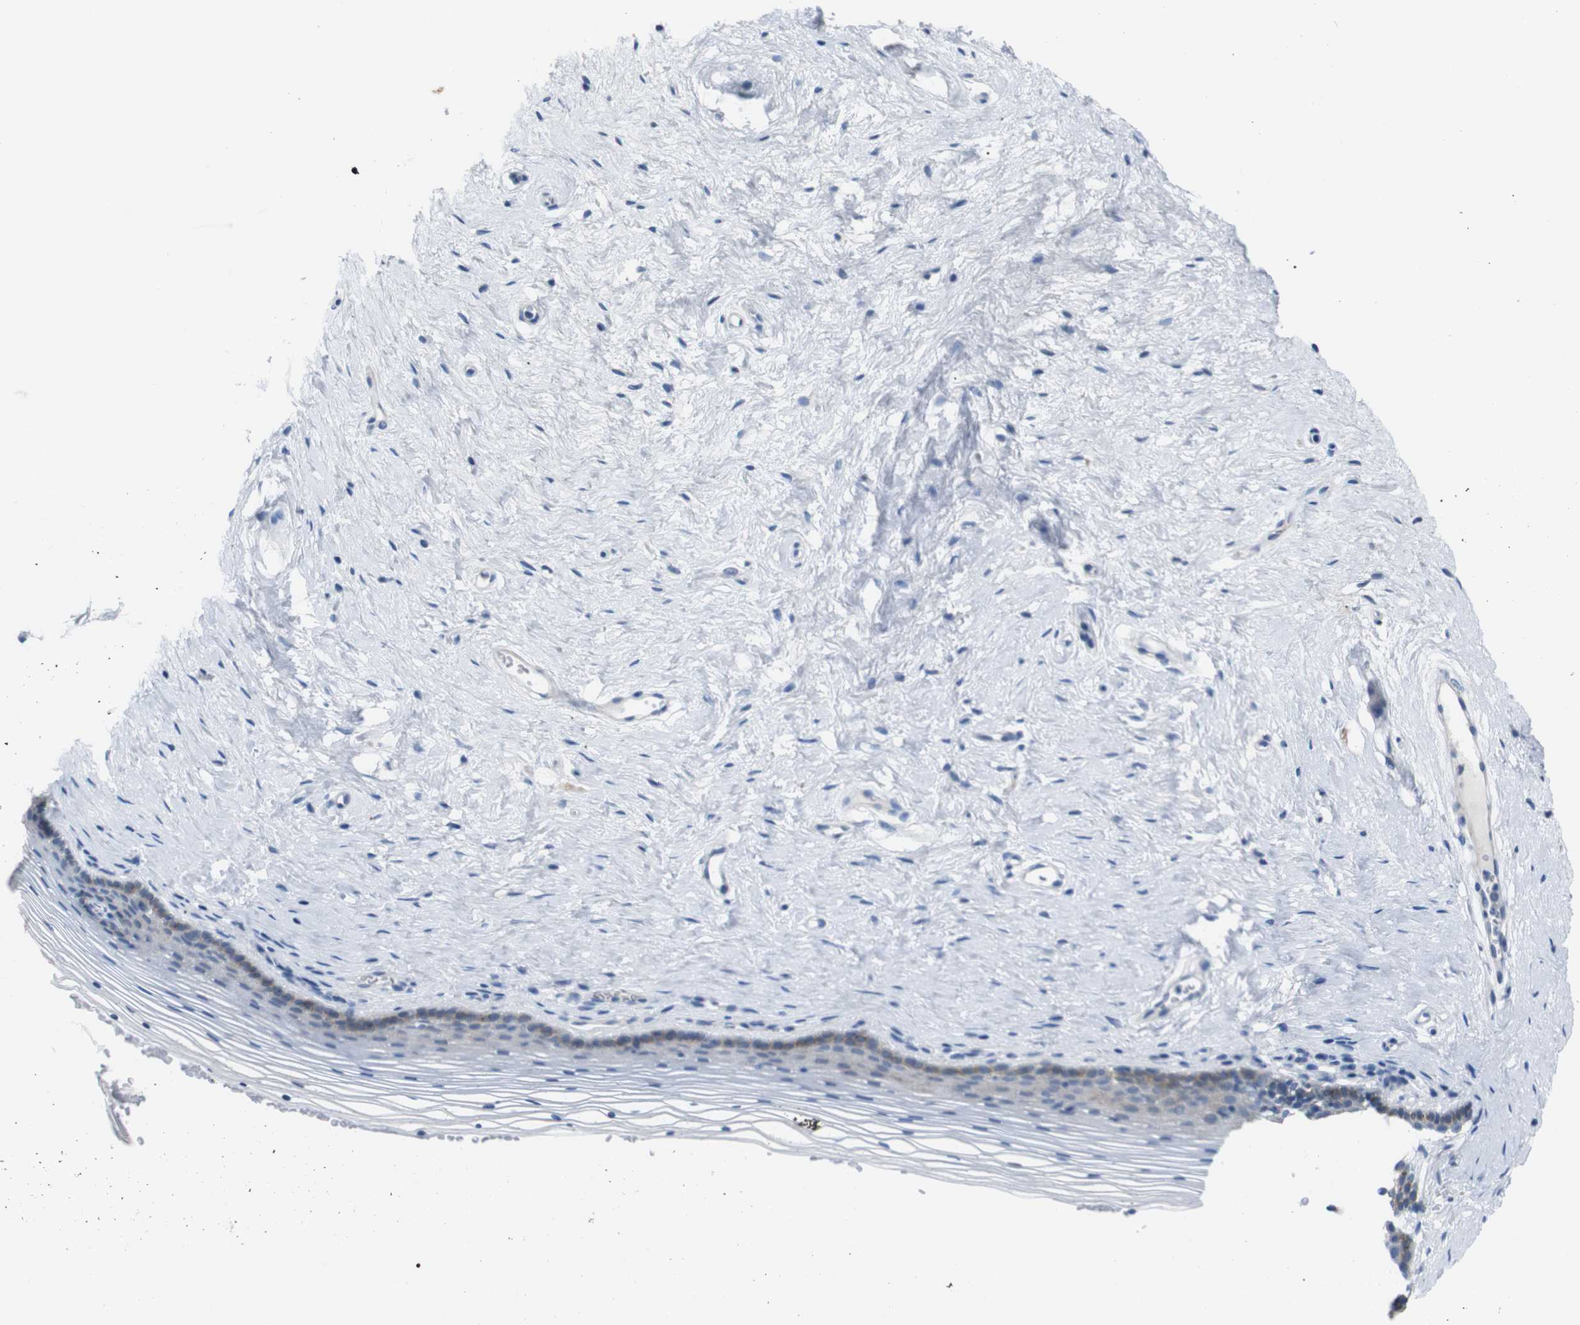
{"staining": {"intensity": "moderate", "quantity": "<25%", "location": "cytoplasmic/membranous"}, "tissue": "vagina", "cell_type": "Squamous epithelial cells", "image_type": "normal", "snomed": [{"axis": "morphology", "description": "Normal tissue, NOS"}, {"axis": "topography", "description": "Vagina"}], "caption": "Immunohistochemistry image of unremarkable vagina: vagina stained using immunohistochemistry displays low levels of moderate protein expression localized specifically in the cytoplasmic/membranous of squamous epithelial cells, appearing as a cytoplasmic/membranous brown color.", "gene": "ANK3", "patient": {"sex": "female", "age": 32}}